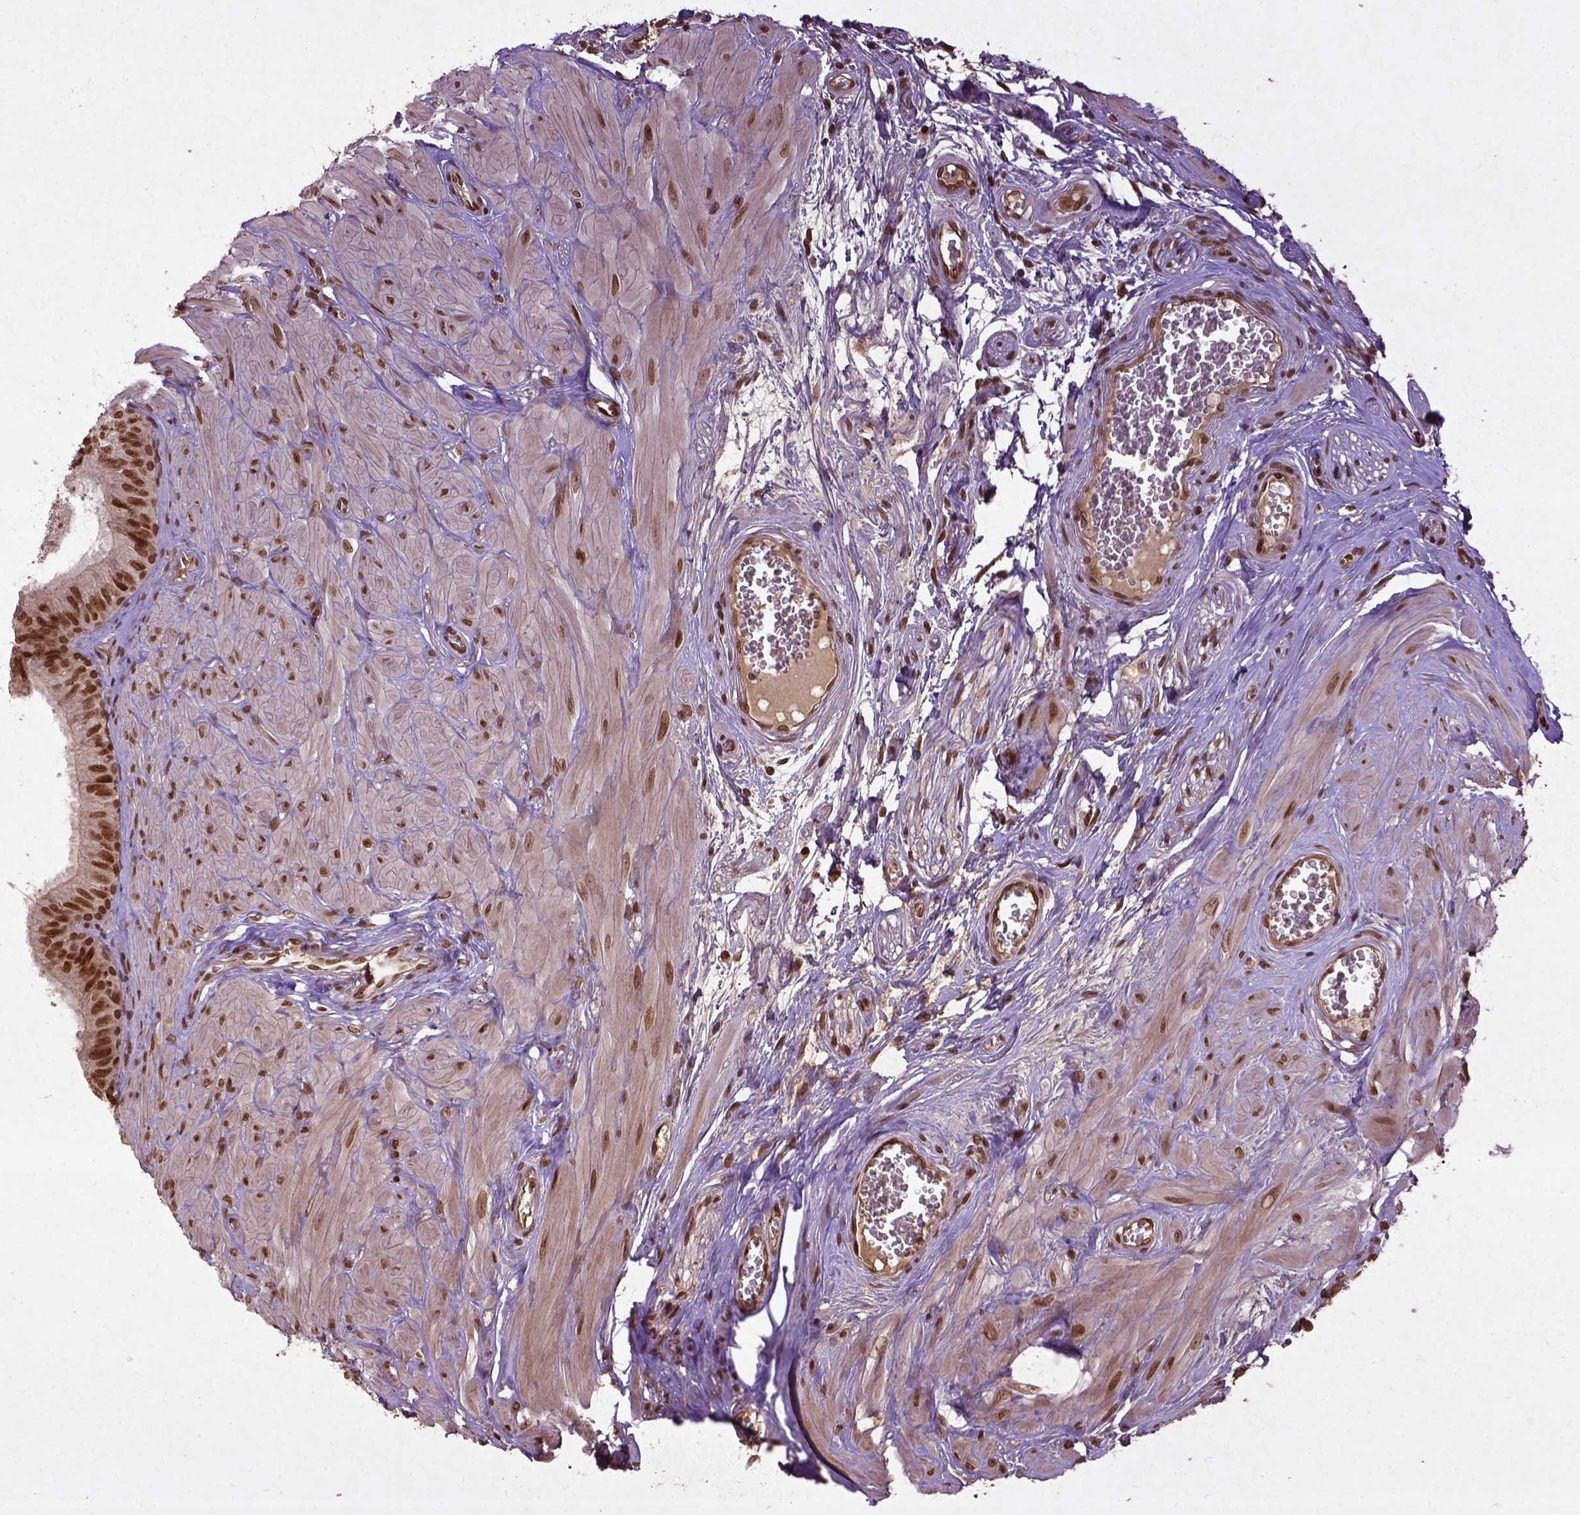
{"staining": {"intensity": "moderate", "quantity": ">75%", "location": "nuclear"}, "tissue": "epididymis", "cell_type": "Glandular cells", "image_type": "normal", "snomed": [{"axis": "morphology", "description": "Normal tissue, NOS"}, {"axis": "topography", "description": "Epididymis"}], "caption": "Protein expression analysis of benign human epididymis reveals moderate nuclear expression in about >75% of glandular cells.", "gene": "BANF1", "patient": {"sex": "male", "age": 37}}